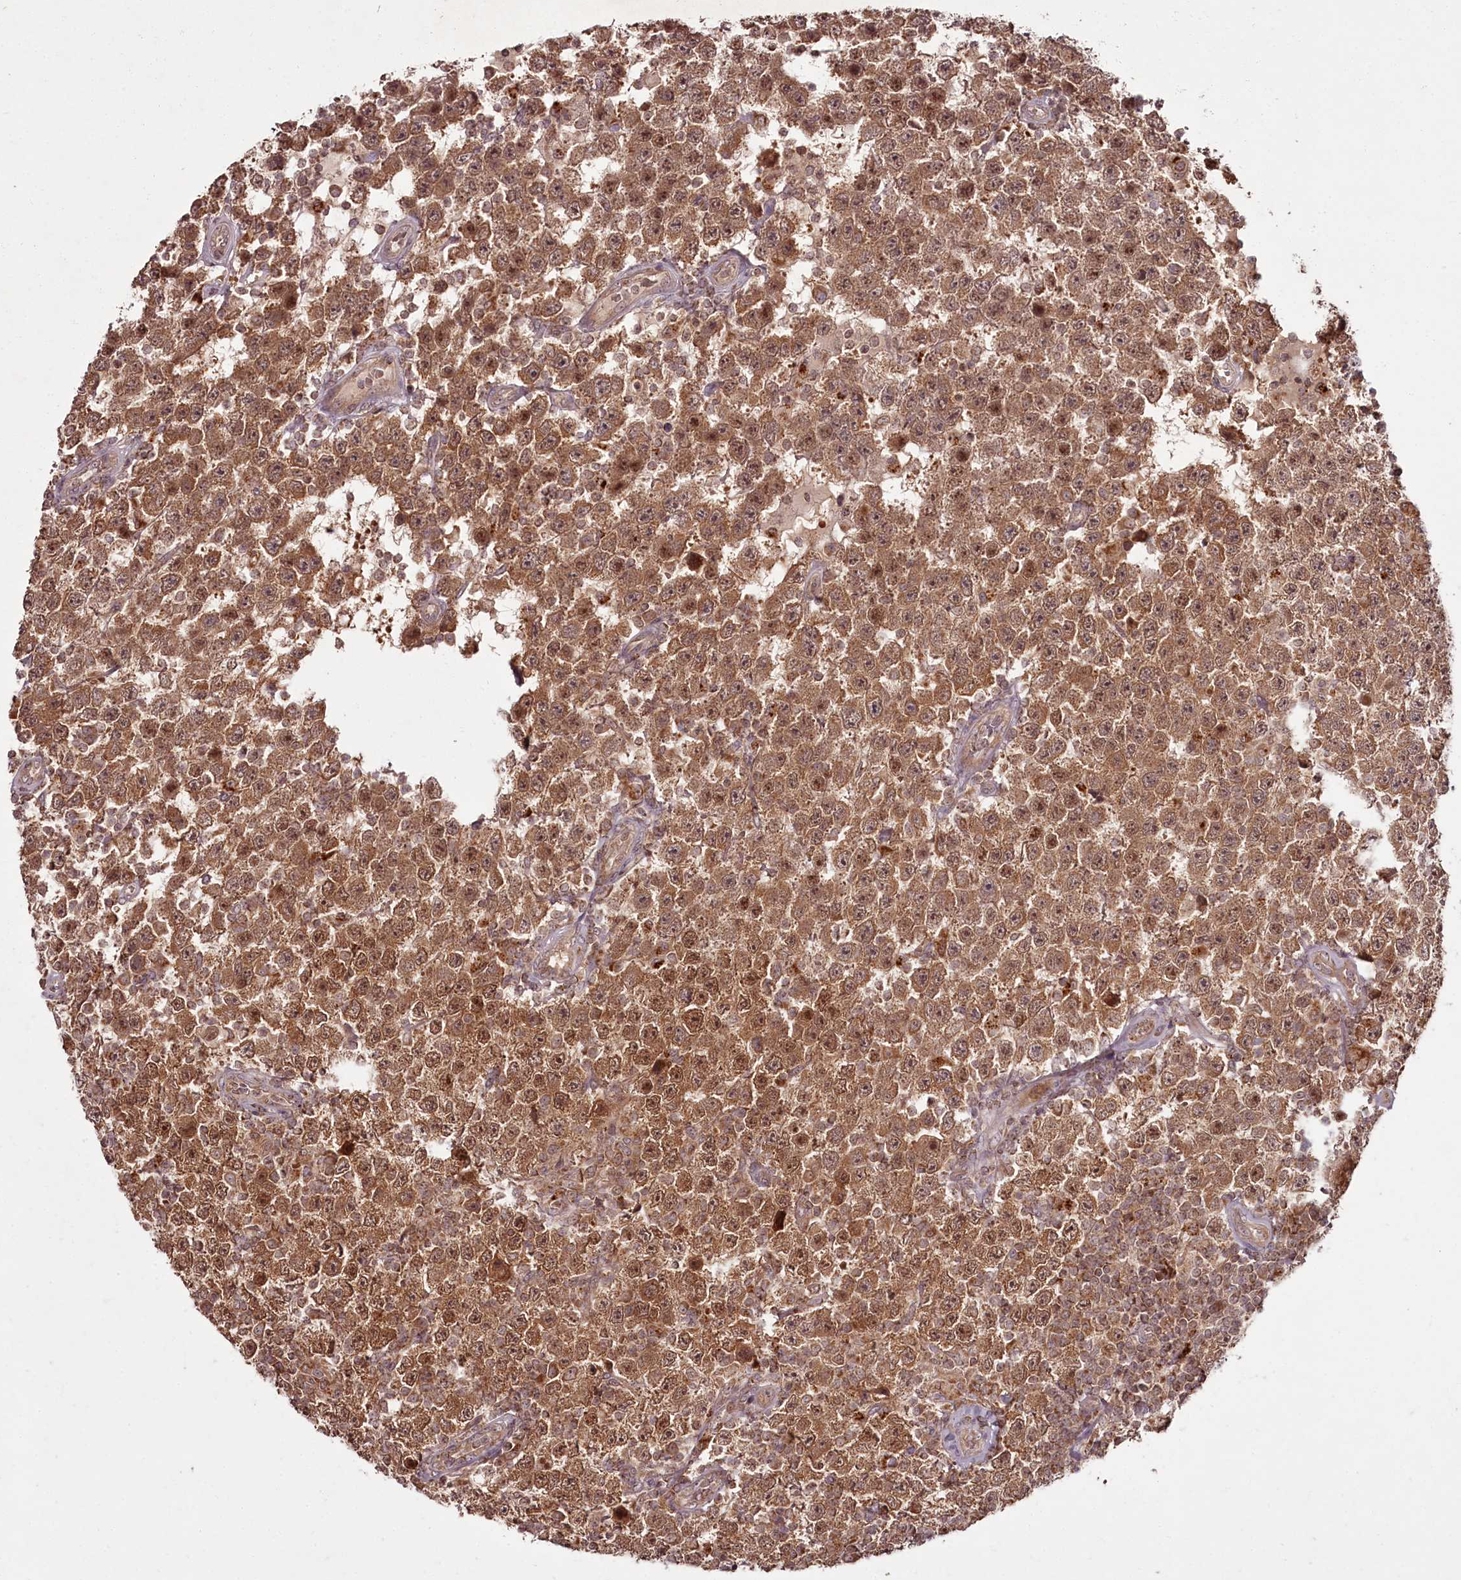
{"staining": {"intensity": "moderate", "quantity": ">75%", "location": "cytoplasmic/membranous,nuclear"}, "tissue": "testis cancer", "cell_type": "Tumor cells", "image_type": "cancer", "snomed": [{"axis": "morphology", "description": "Normal tissue, NOS"}, {"axis": "morphology", "description": "Urothelial carcinoma, High grade"}, {"axis": "morphology", "description": "Seminoma, NOS"}, {"axis": "morphology", "description": "Carcinoma, Embryonal, NOS"}, {"axis": "topography", "description": "Urinary bladder"}, {"axis": "topography", "description": "Testis"}], "caption": "A high-resolution histopathology image shows IHC staining of testis cancer (high-grade urothelial carcinoma), which demonstrates moderate cytoplasmic/membranous and nuclear positivity in approximately >75% of tumor cells.", "gene": "PCBP2", "patient": {"sex": "male", "age": 41}}